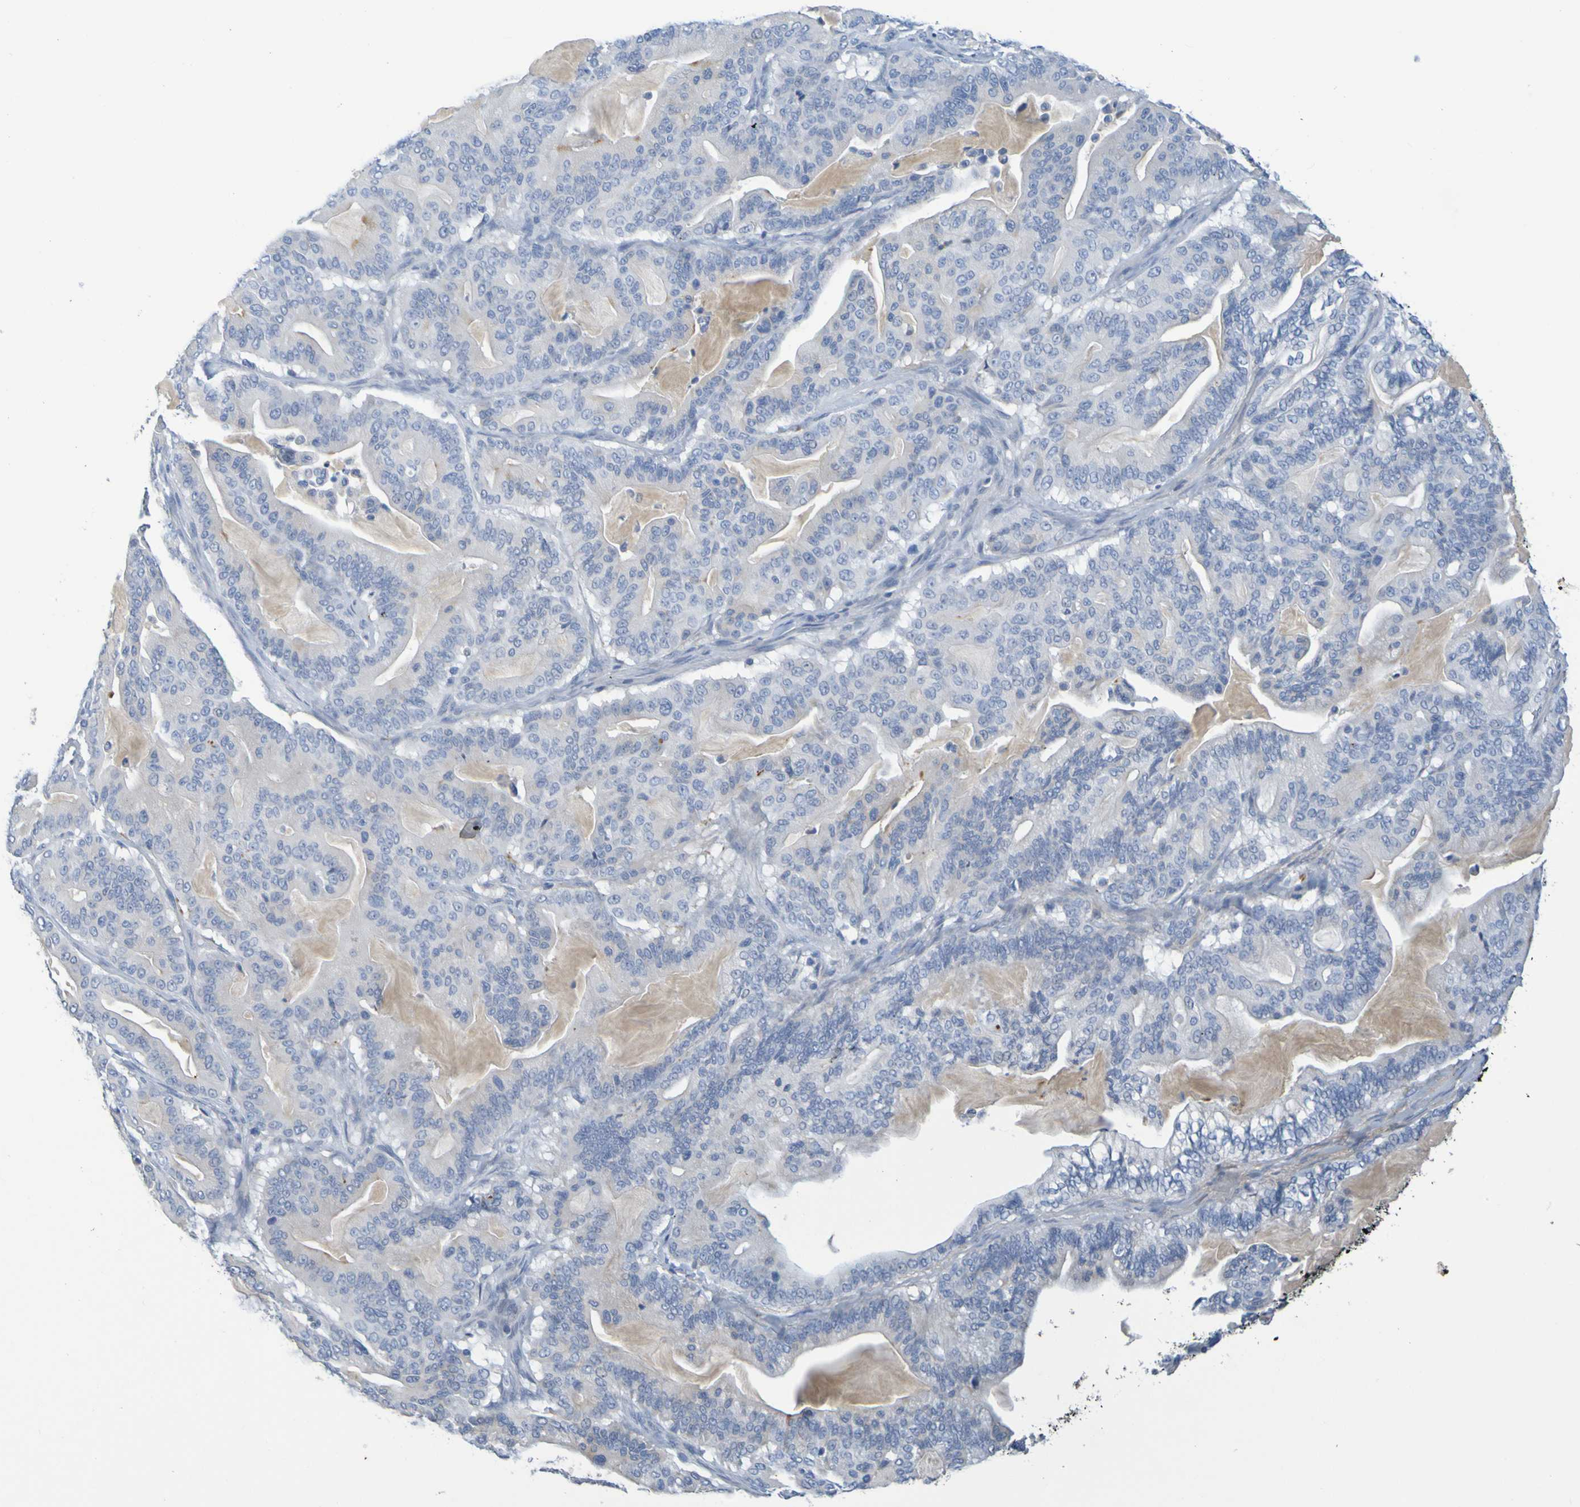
{"staining": {"intensity": "negative", "quantity": "none", "location": "none"}, "tissue": "pancreatic cancer", "cell_type": "Tumor cells", "image_type": "cancer", "snomed": [{"axis": "morphology", "description": "Adenocarcinoma, NOS"}, {"axis": "topography", "description": "Pancreas"}], "caption": "Immunohistochemistry photomicrograph of neoplastic tissue: human pancreatic cancer stained with DAB (3,3'-diaminobenzidine) displays no significant protein staining in tumor cells. The staining was performed using DAB to visualize the protein expression in brown, while the nuclei were stained in blue with hematoxylin (Magnification: 20x).", "gene": "IL10", "patient": {"sex": "male", "age": 63}}